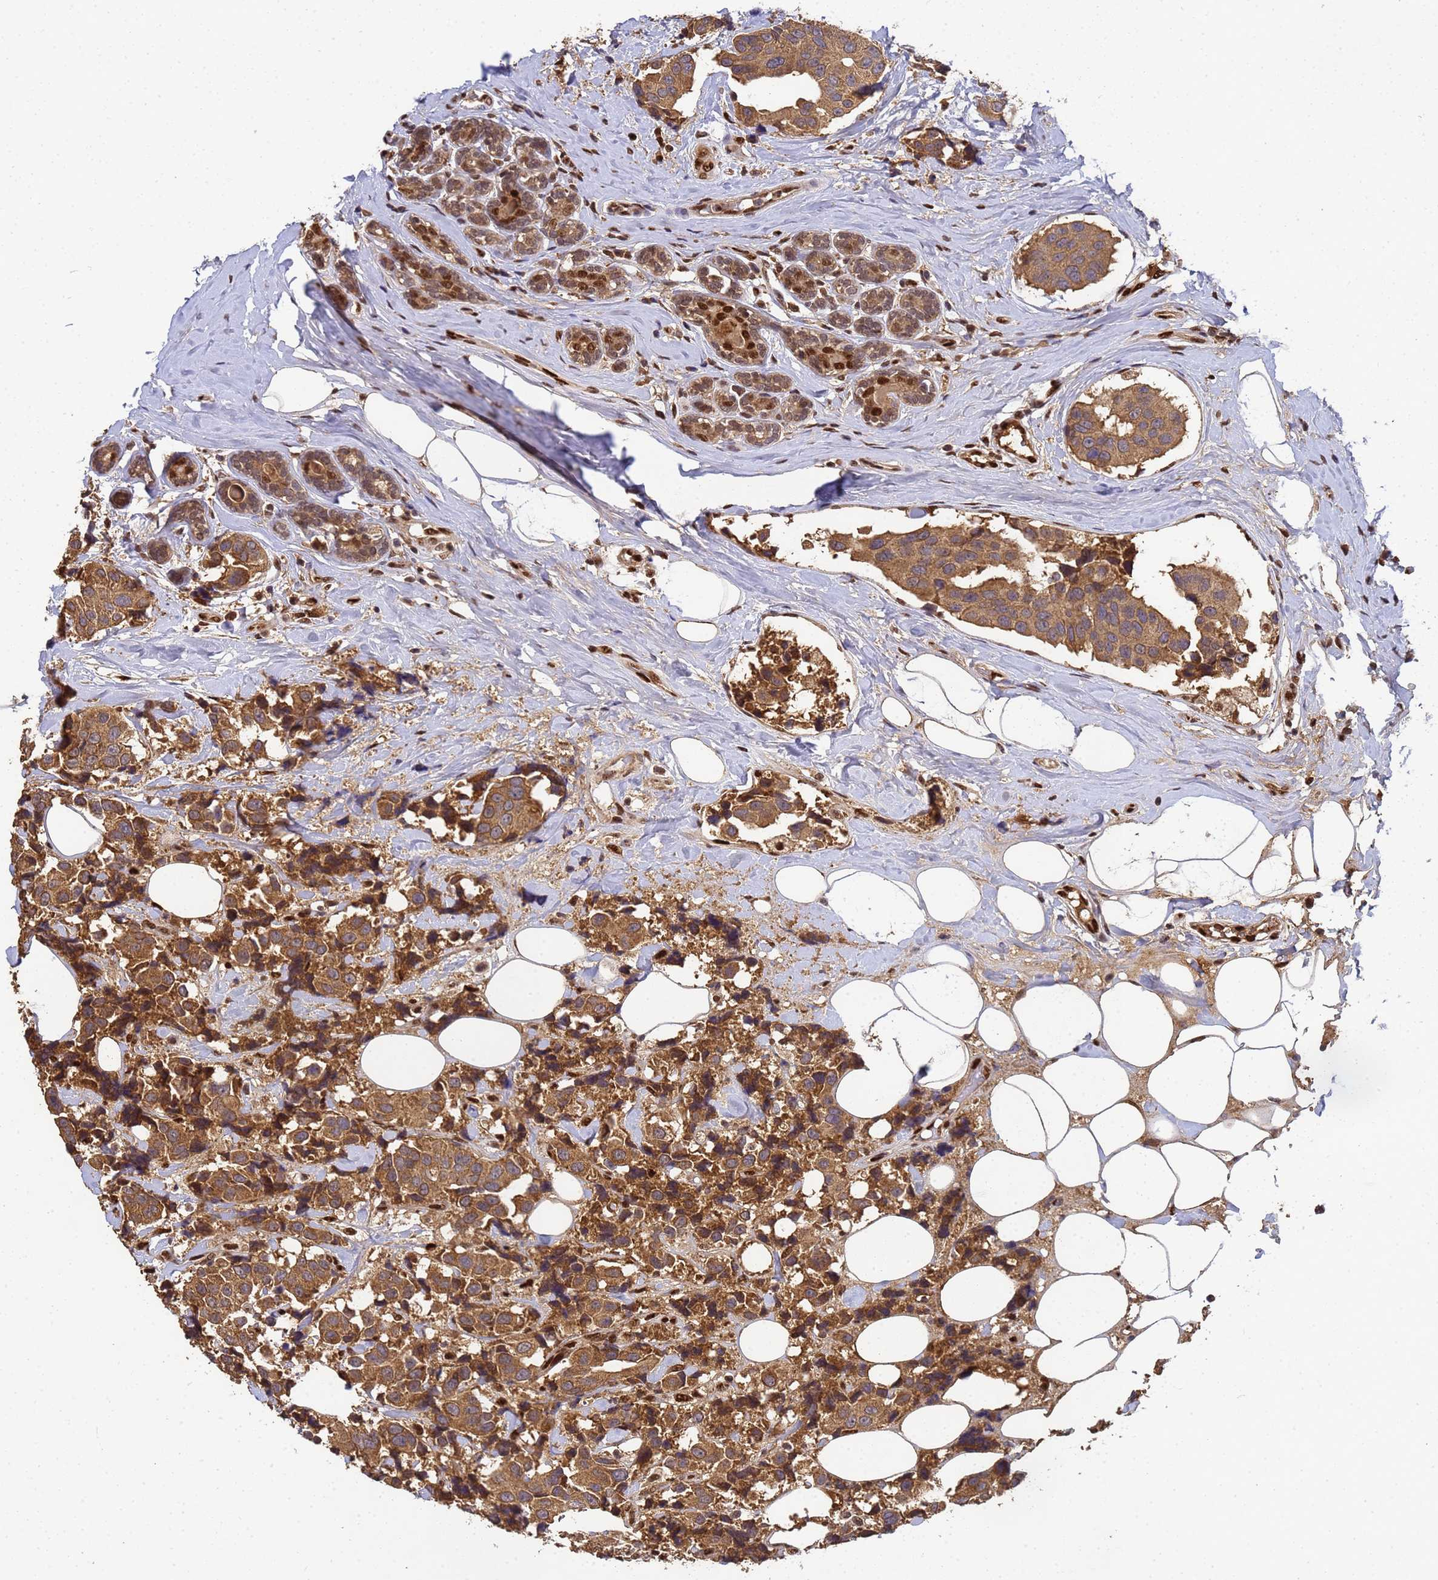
{"staining": {"intensity": "moderate", "quantity": ">75%", "location": "cytoplasmic/membranous"}, "tissue": "breast cancer", "cell_type": "Tumor cells", "image_type": "cancer", "snomed": [{"axis": "morphology", "description": "Normal tissue, NOS"}, {"axis": "morphology", "description": "Duct carcinoma"}, {"axis": "topography", "description": "Breast"}], "caption": "Tumor cells display medium levels of moderate cytoplasmic/membranous positivity in approximately >75% of cells in breast invasive ductal carcinoma. (DAB (3,3'-diaminobenzidine) IHC with brightfield microscopy, high magnification).", "gene": "SECISBP2", "patient": {"sex": "female", "age": 39}}